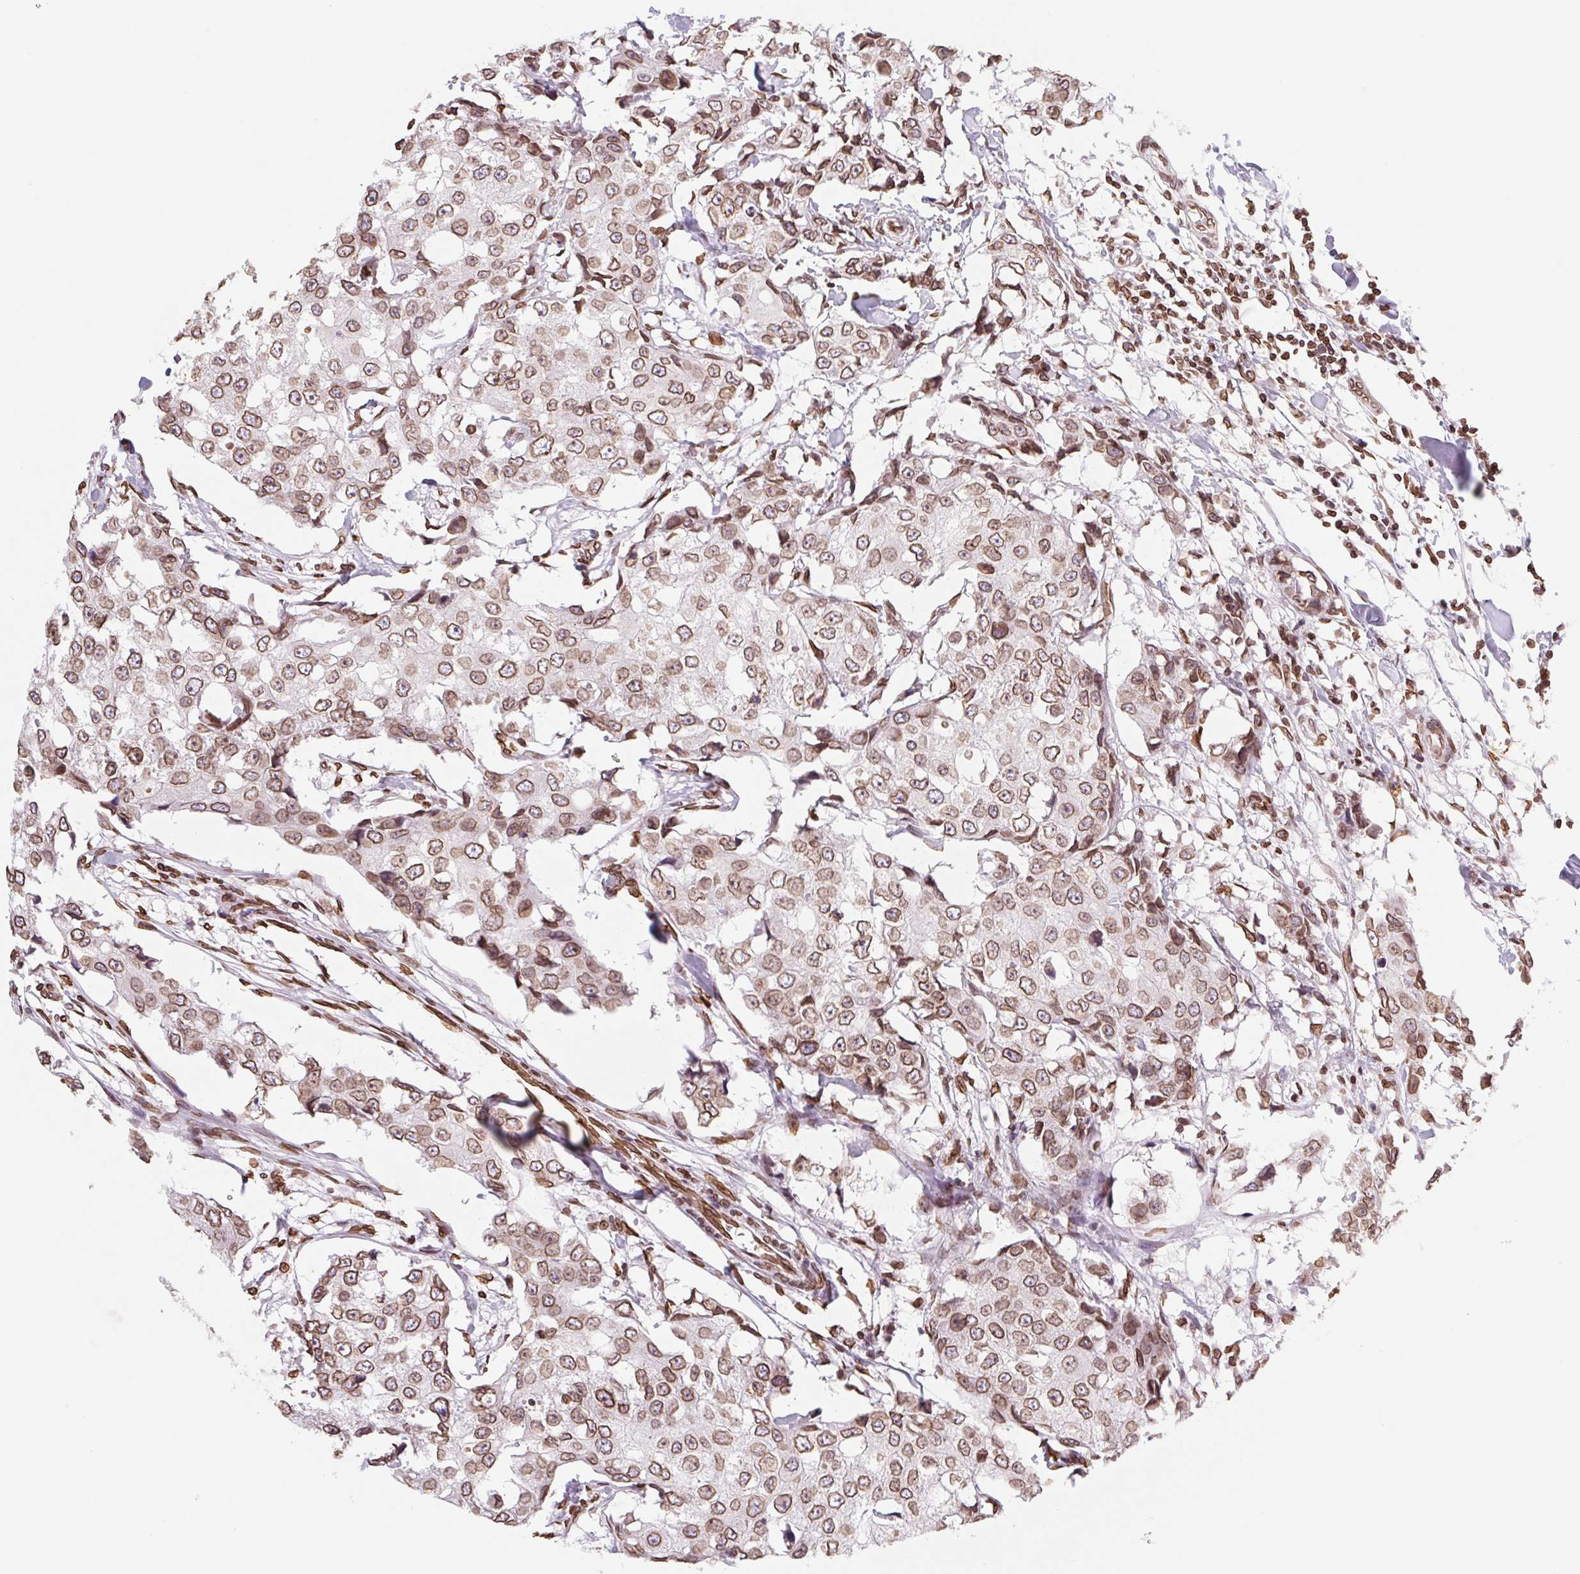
{"staining": {"intensity": "moderate", "quantity": ">75%", "location": "cytoplasmic/membranous,nuclear"}, "tissue": "breast cancer", "cell_type": "Tumor cells", "image_type": "cancer", "snomed": [{"axis": "morphology", "description": "Duct carcinoma"}, {"axis": "topography", "description": "Breast"}], "caption": "About >75% of tumor cells in breast cancer (invasive ductal carcinoma) reveal moderate cytoplasmic/membranous and nuclear protein expression as visualized by brown immunohistochemical staining.", "gene": "LMNB2", "patient": {"sex": "female", "age": 27}}